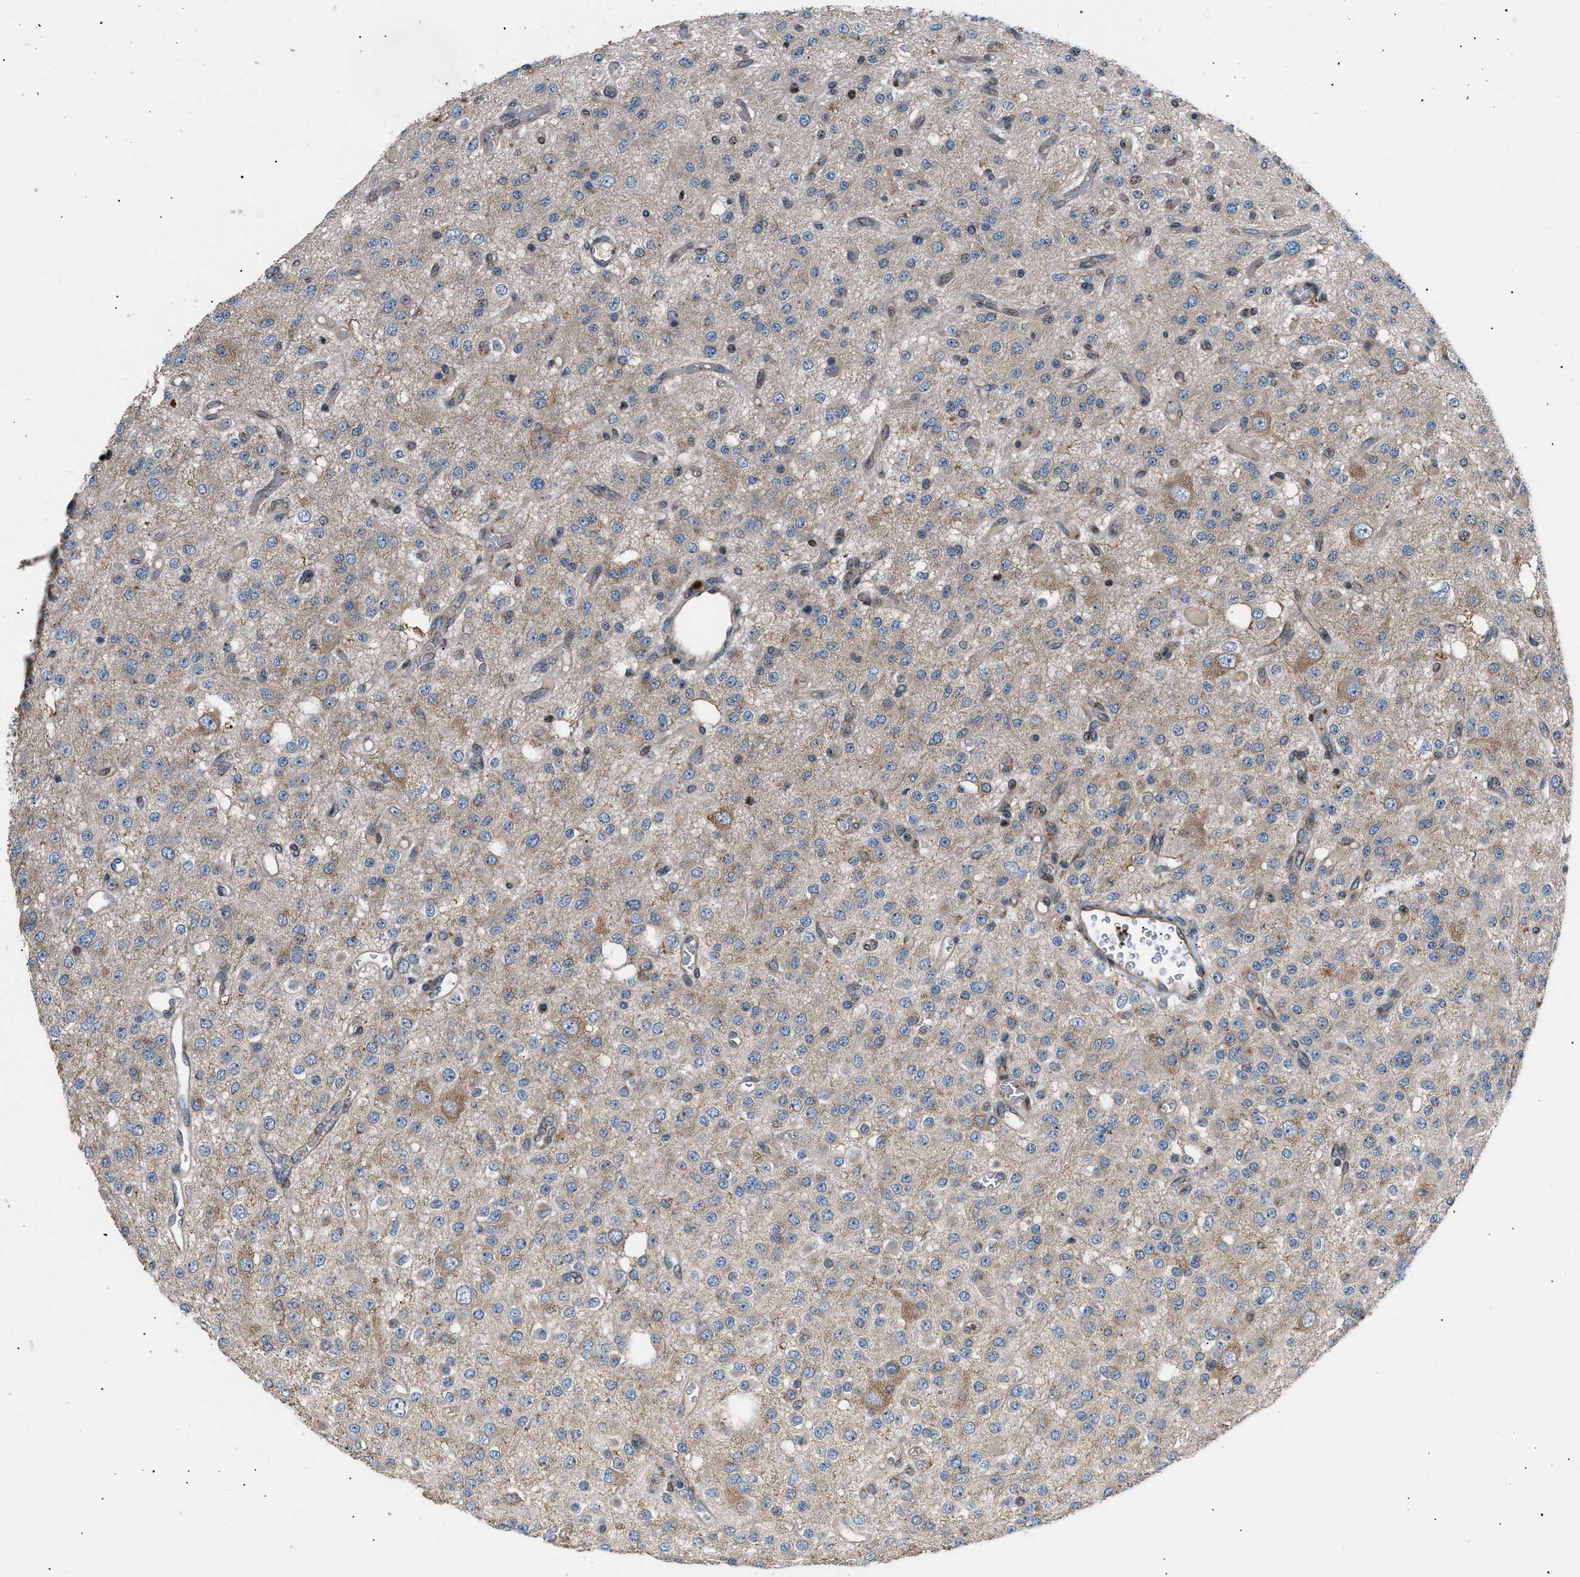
{"staining": {"intensity": "moderate", "quantity": "25%-75%", "location": "cytoplasmic/membranous"}, "tissue": "glioma", "cell_type": "Tumor cells", "image_type": "cancer", "snomed": [{"axis": "morphology", "description": "Glioma, malignant, Low grade"}, {"axis": "topography", "description": "Brain"}], "caption": "Protein expression analysis of malignant low-grade glioma shows moderate cytoplasmic/membranous expression in approximately 25%-75% of tumor cells.", "gene": "LYSMD3", "patient": {"sex": "male", "age": 38}}